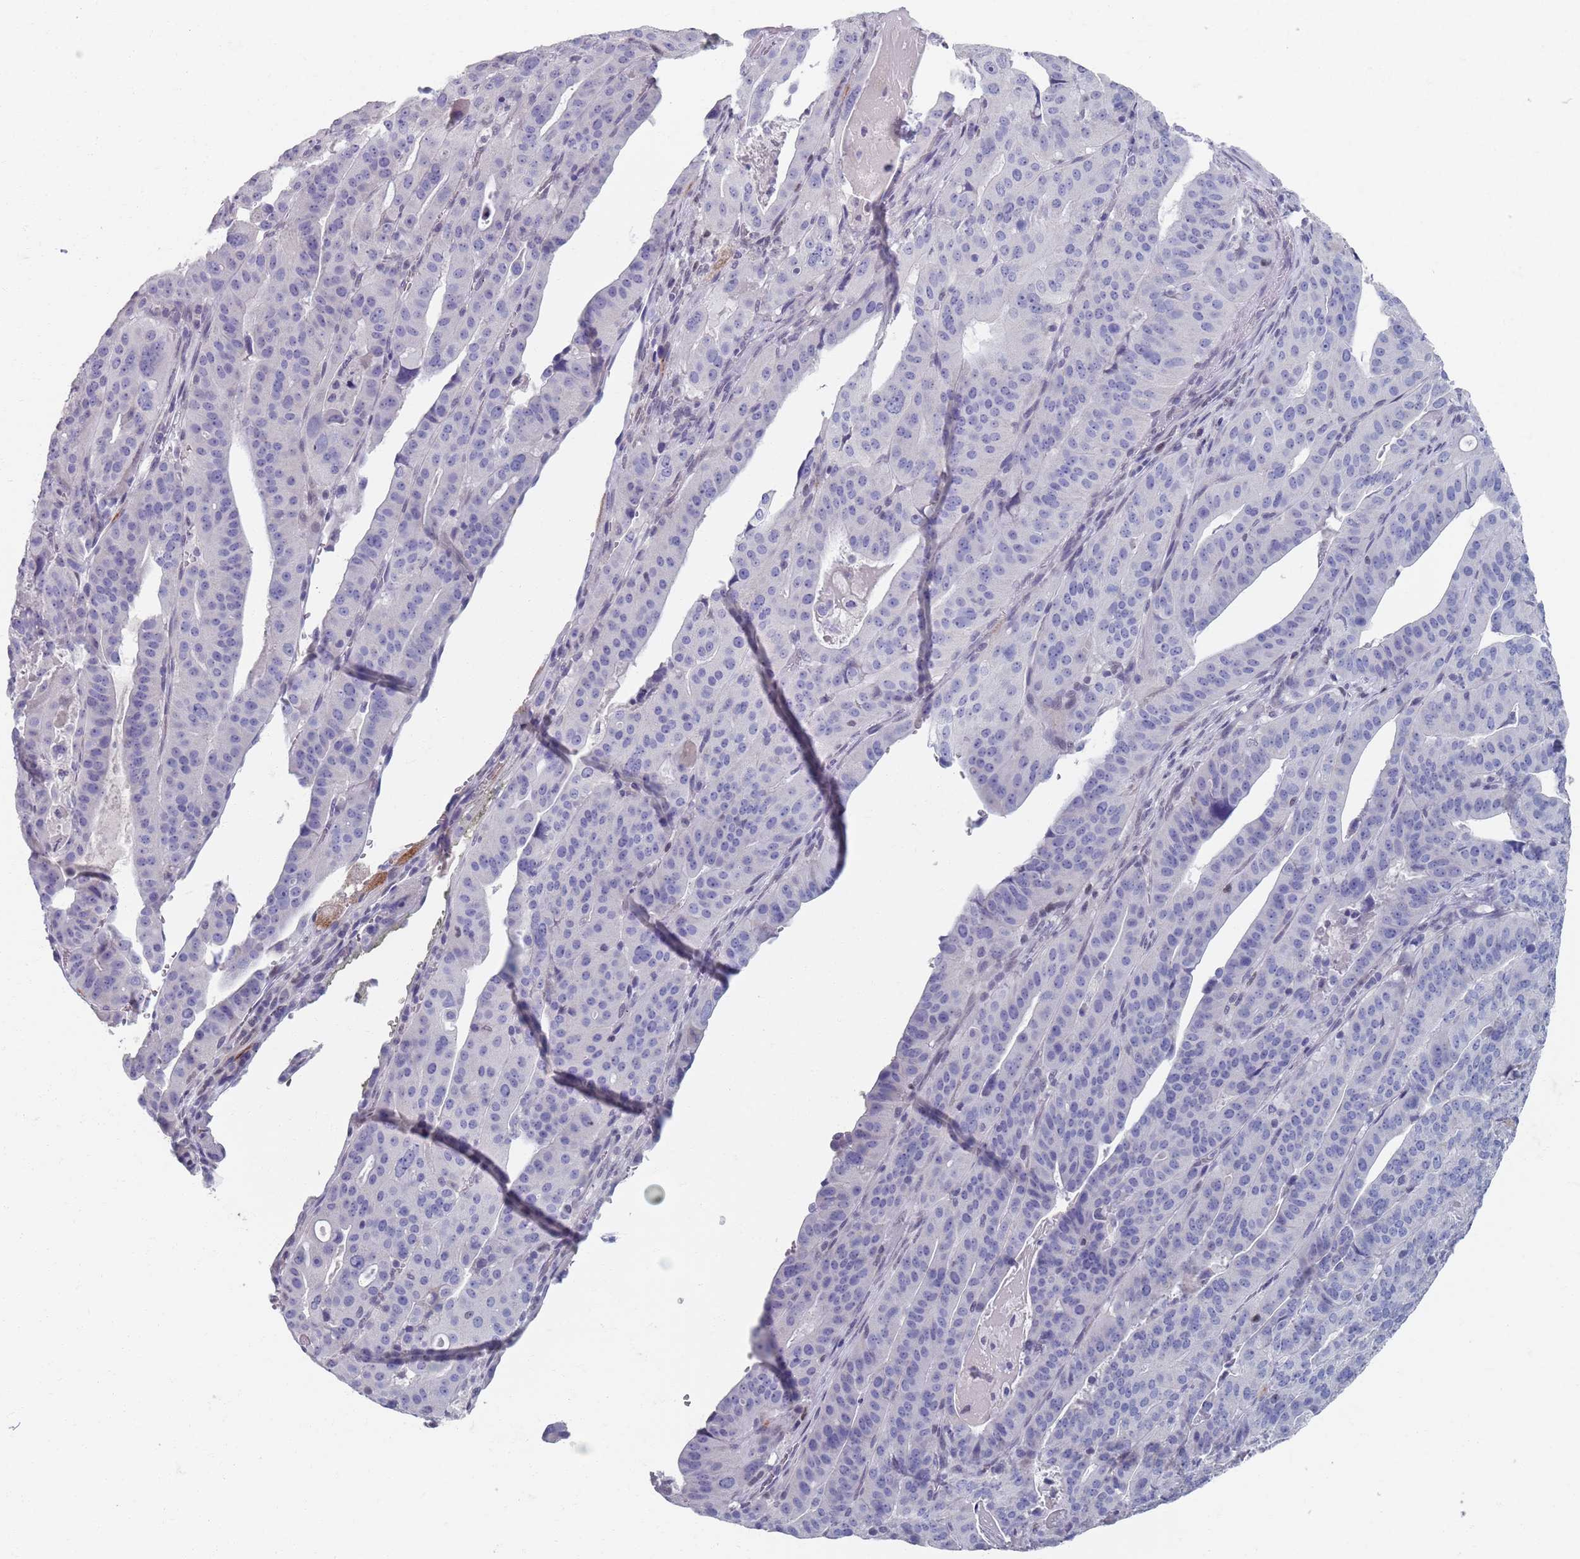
{"staining": {"intensity": "negative", "quantity": "none", "location": "none"}, "tissue": "stomach cancer", "cell_type": "Tumor cells", "image_type": "cancer", "snomed": [{"axis": "morphology", "description": "Adenocarcinoma, NOS"}, {"axis": "topography", "description": "Stomach"}], "caption": "Immunohistochemistry of human stomach adenocarcinoma displays no positivity in tumor cells. (DAB (3,3'-diaminobenzidine) IHC, high magnification).", "gene": "SAMD1", "patient": {"sex": "male", "age": 48}}